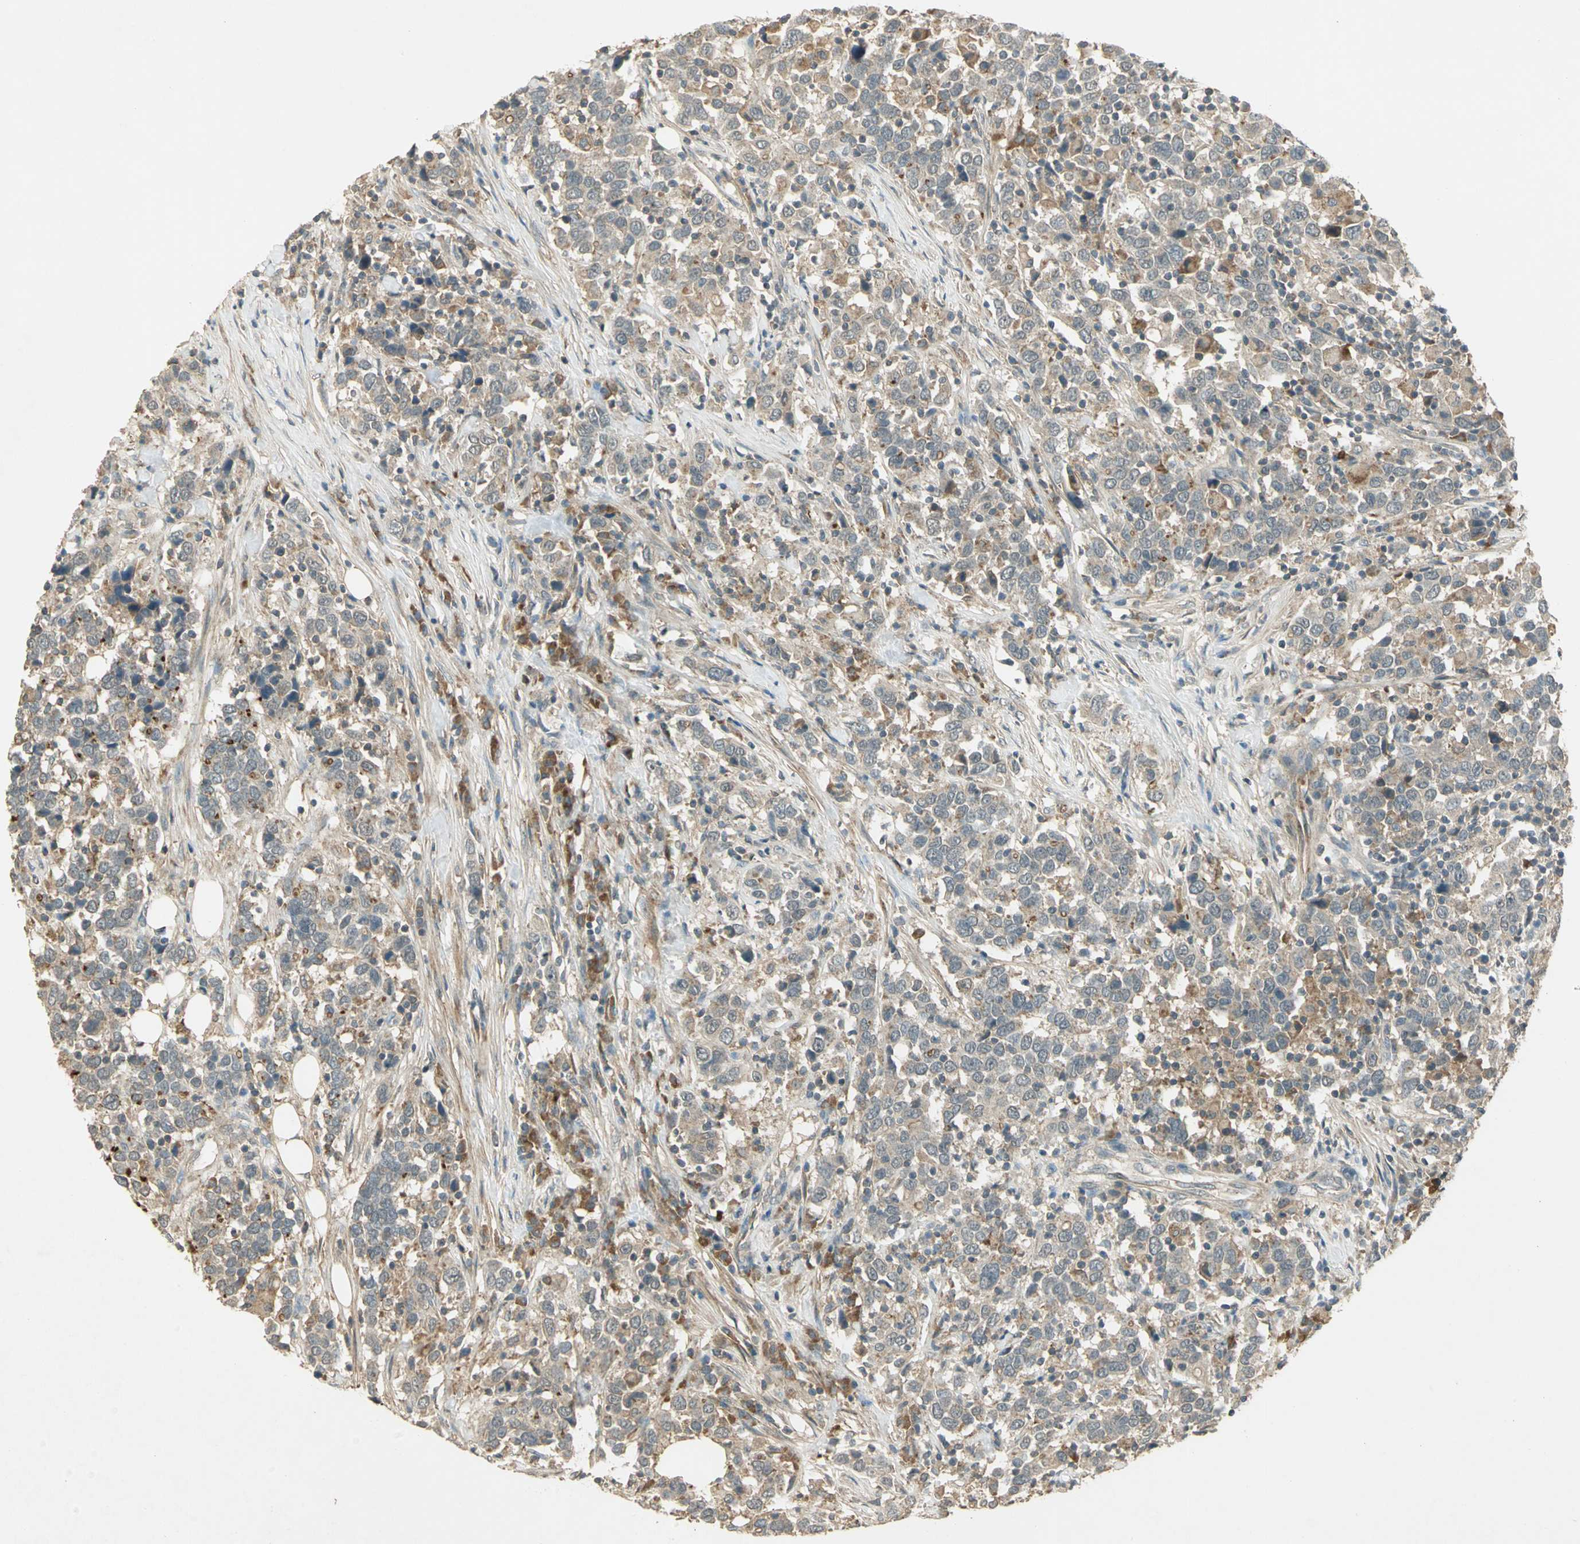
{"staining": {"intensity": "weak", "quantity": ">75%", "location": "cytoplasmic/membranous"}, "tissue": "urothelial cancer", "cell_type": "Tumor cells", "image_type": "cancer", "snomed": [{"axis": "morphology", "description": "Urothelial carcinoma, High grade"}, {"axis": "topography", "description": "Urinary bladder"}], "caption": "Urothelial cancer was stained to show a protein in brown. There is low levels of weak cytoplasmic/membranous positivity in approximately >75% of tumor cells.", "gene": "KEAP1", "patient": {"sex": "male", "age": 61}}